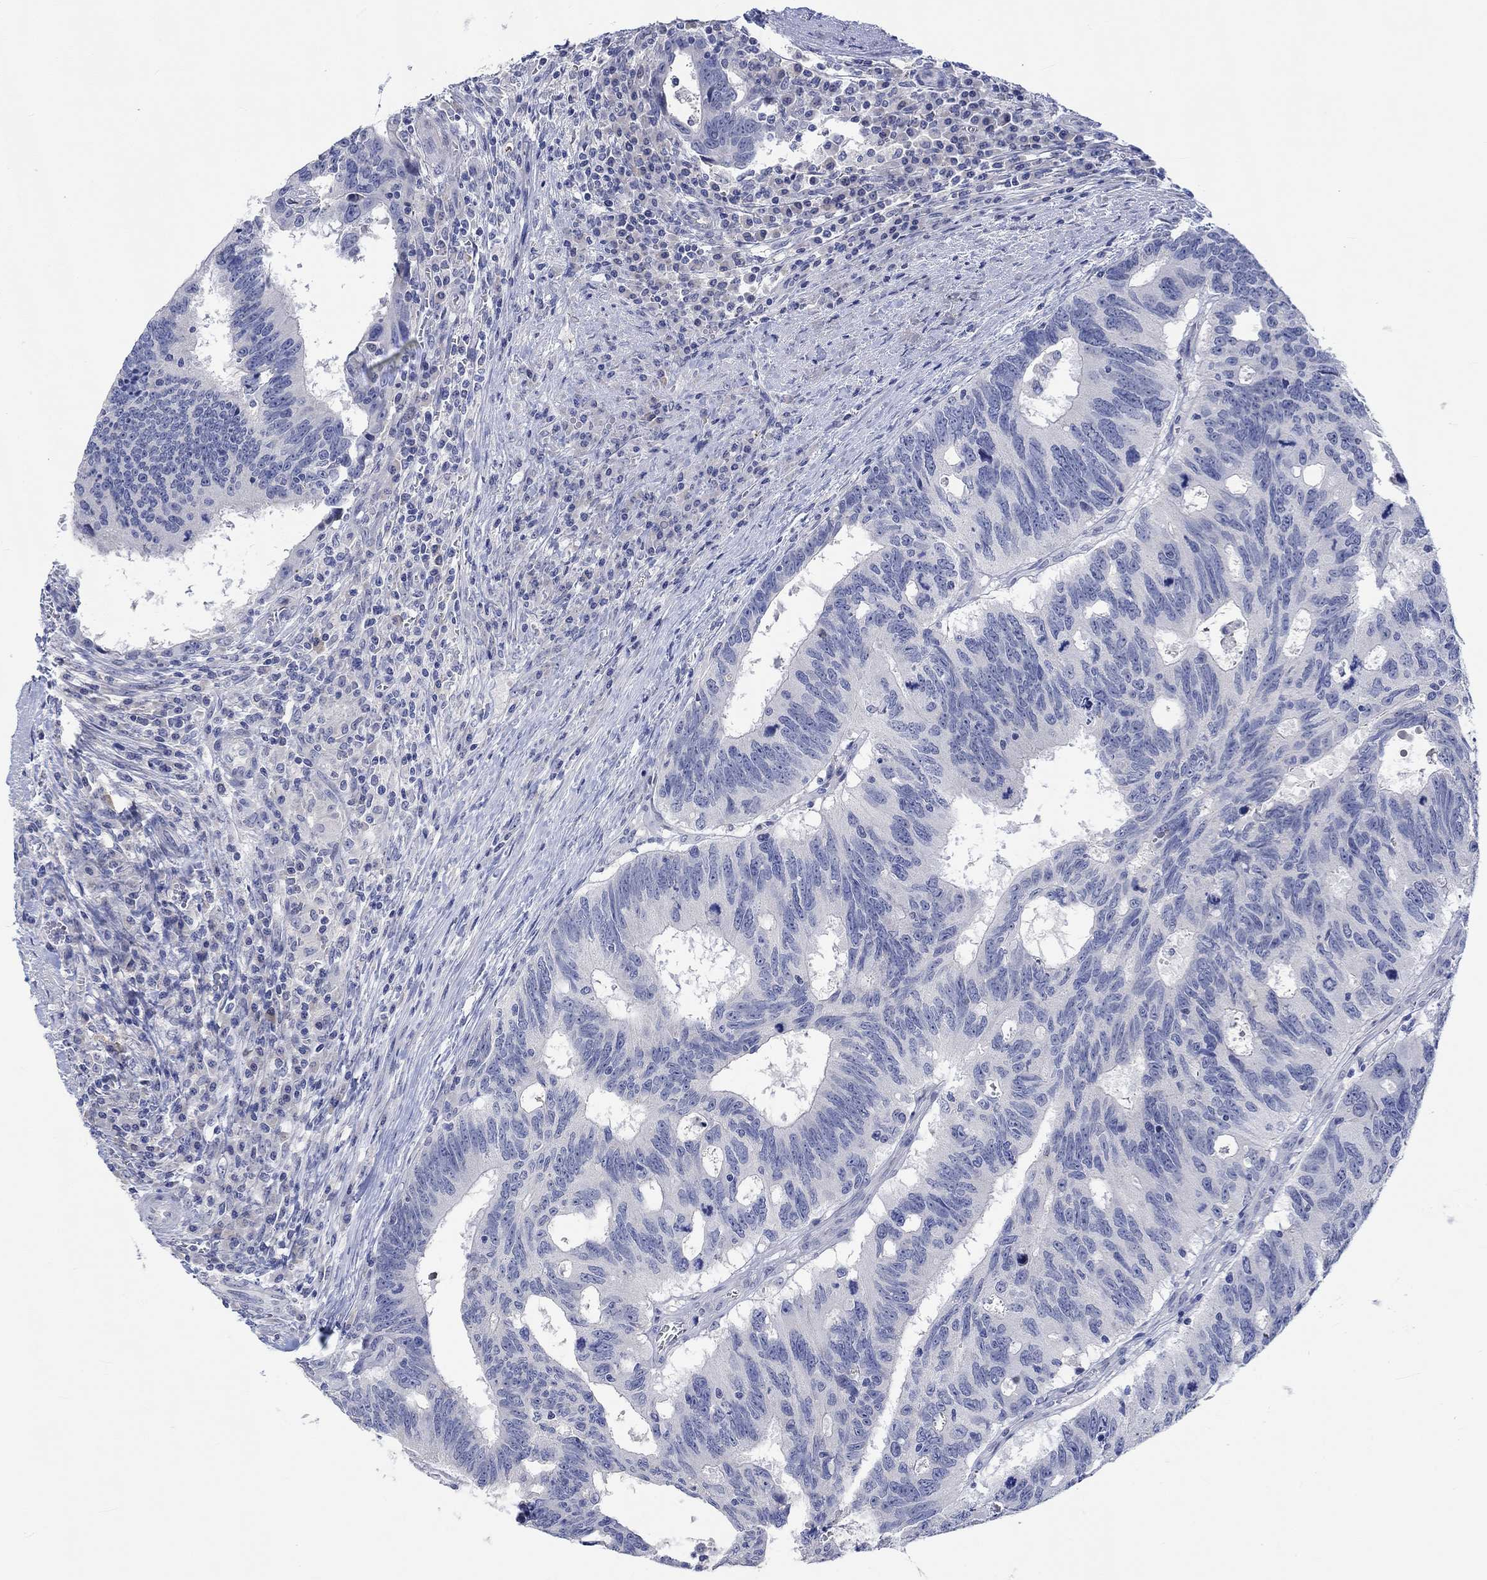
{"staining": {"intensity": "negative", "quantity": "none", "location": "none"}, "tissue": "colorectal cancer", "cell_type": "Tumor cells", "image_type": "cancer", "snomed": [{"axis": "morphology", "description": "Adenocarcinoma, NOS"}, {"axis": "topography", "description": "Colon"}], "caption": "This is an immunohistochemistry (IHC) photomicrograph of colorectal cancer. There is no positivity in tumor cells.", "gene": "DLK1", "patient": {"sex": "female", "age": 77}}